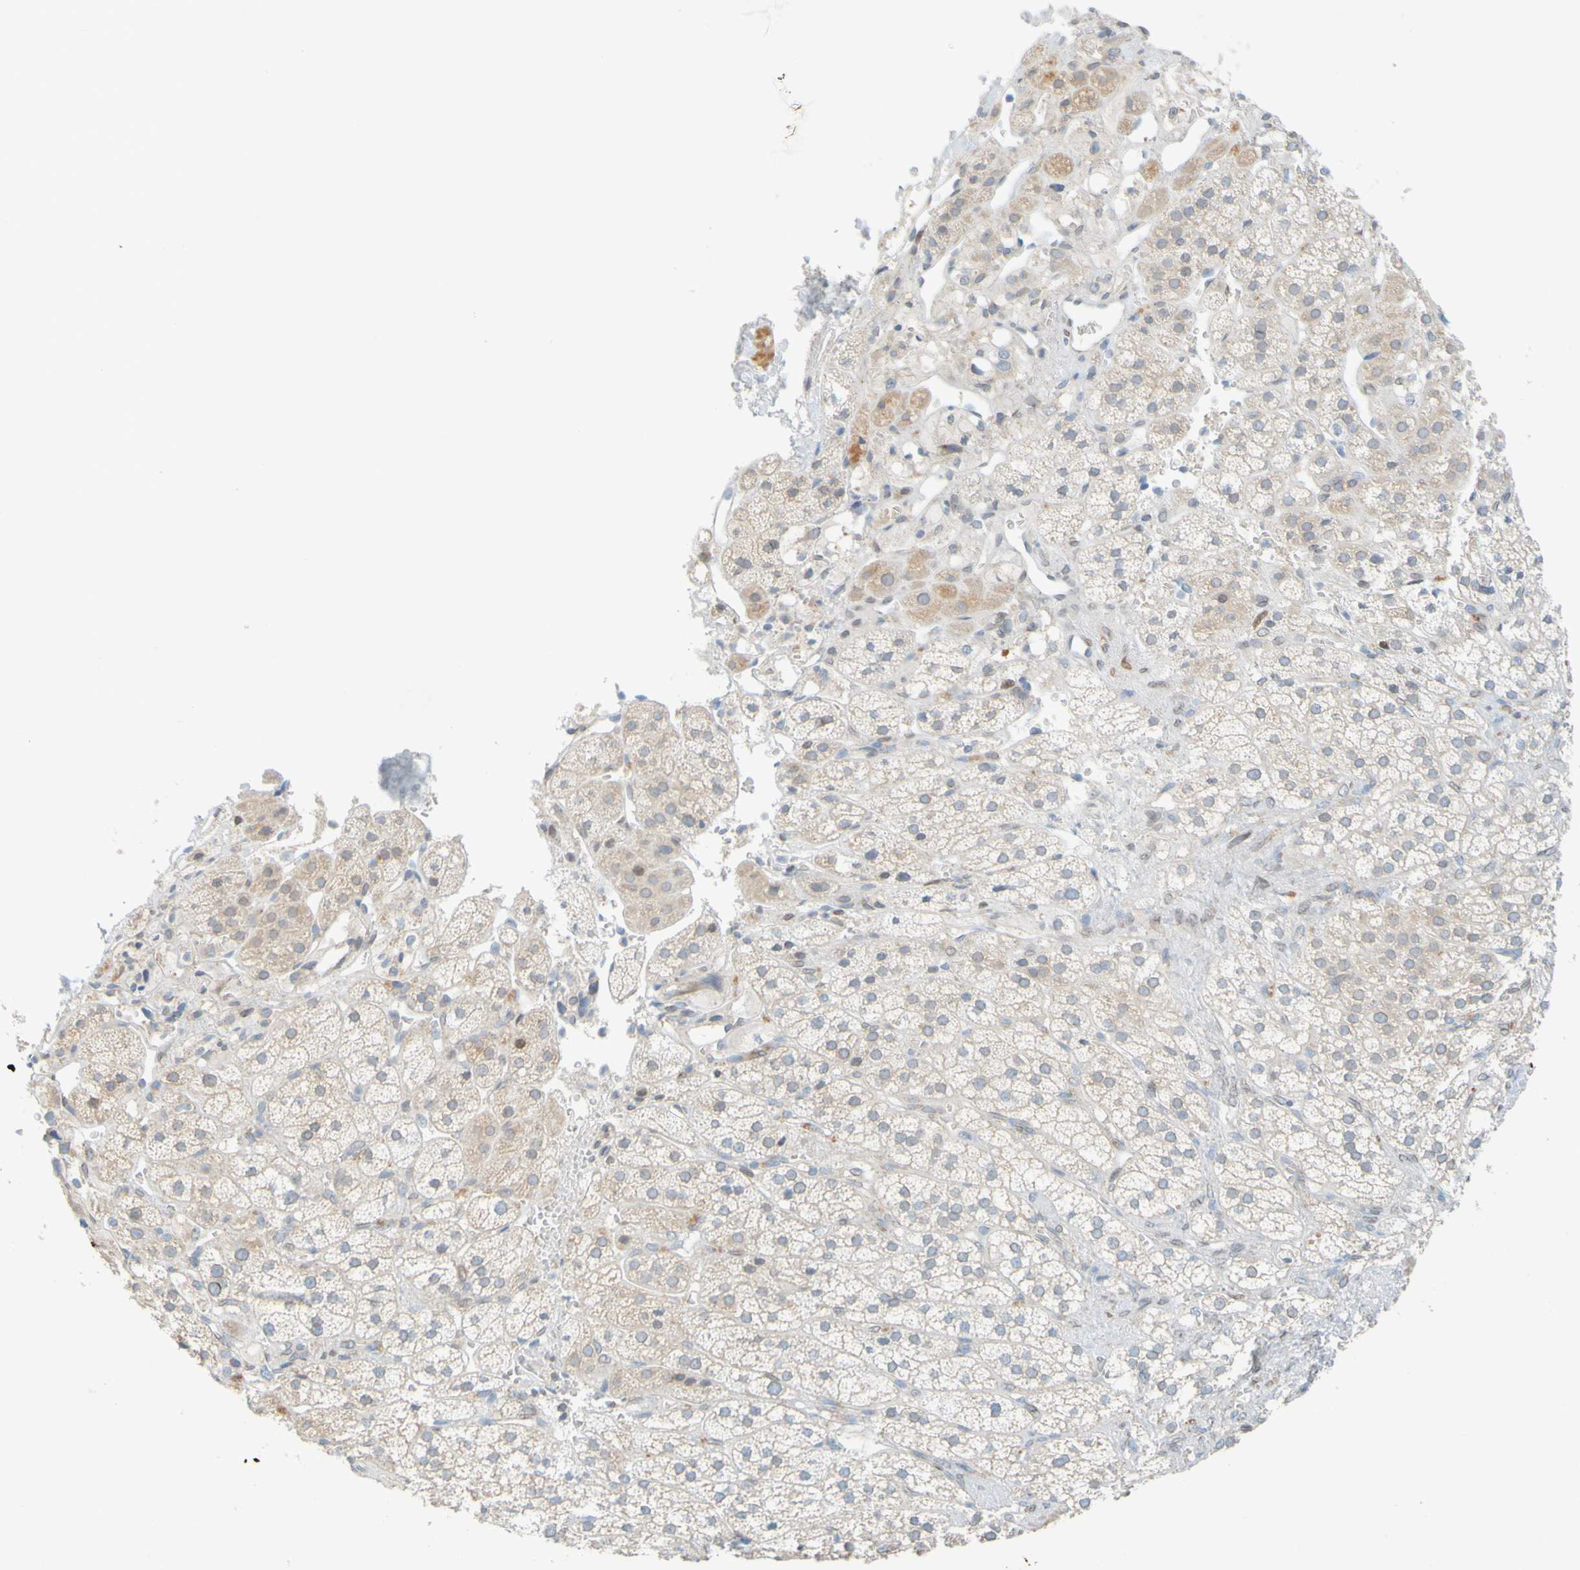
{"staining": {"intensity": "weak", "quantity": "<25%", "location": "cytoplasmic/membranous"}, "tissue": "adrenal gland", "cell_type": "Glandular cells", "image_type": "normal", "snomed": [{"axis": "morphology", "description": "Normal tissue, NOS"}, {"axis": "topography", "description": "Adrenal gland"}], "caption": "IHC micrograph of benign adrenal gland: adrenal gland stained with DAB displays no significant protein positivity in glandular cells.", "gene": "MAG", "patient": {"sex": "male", "age": 56}}